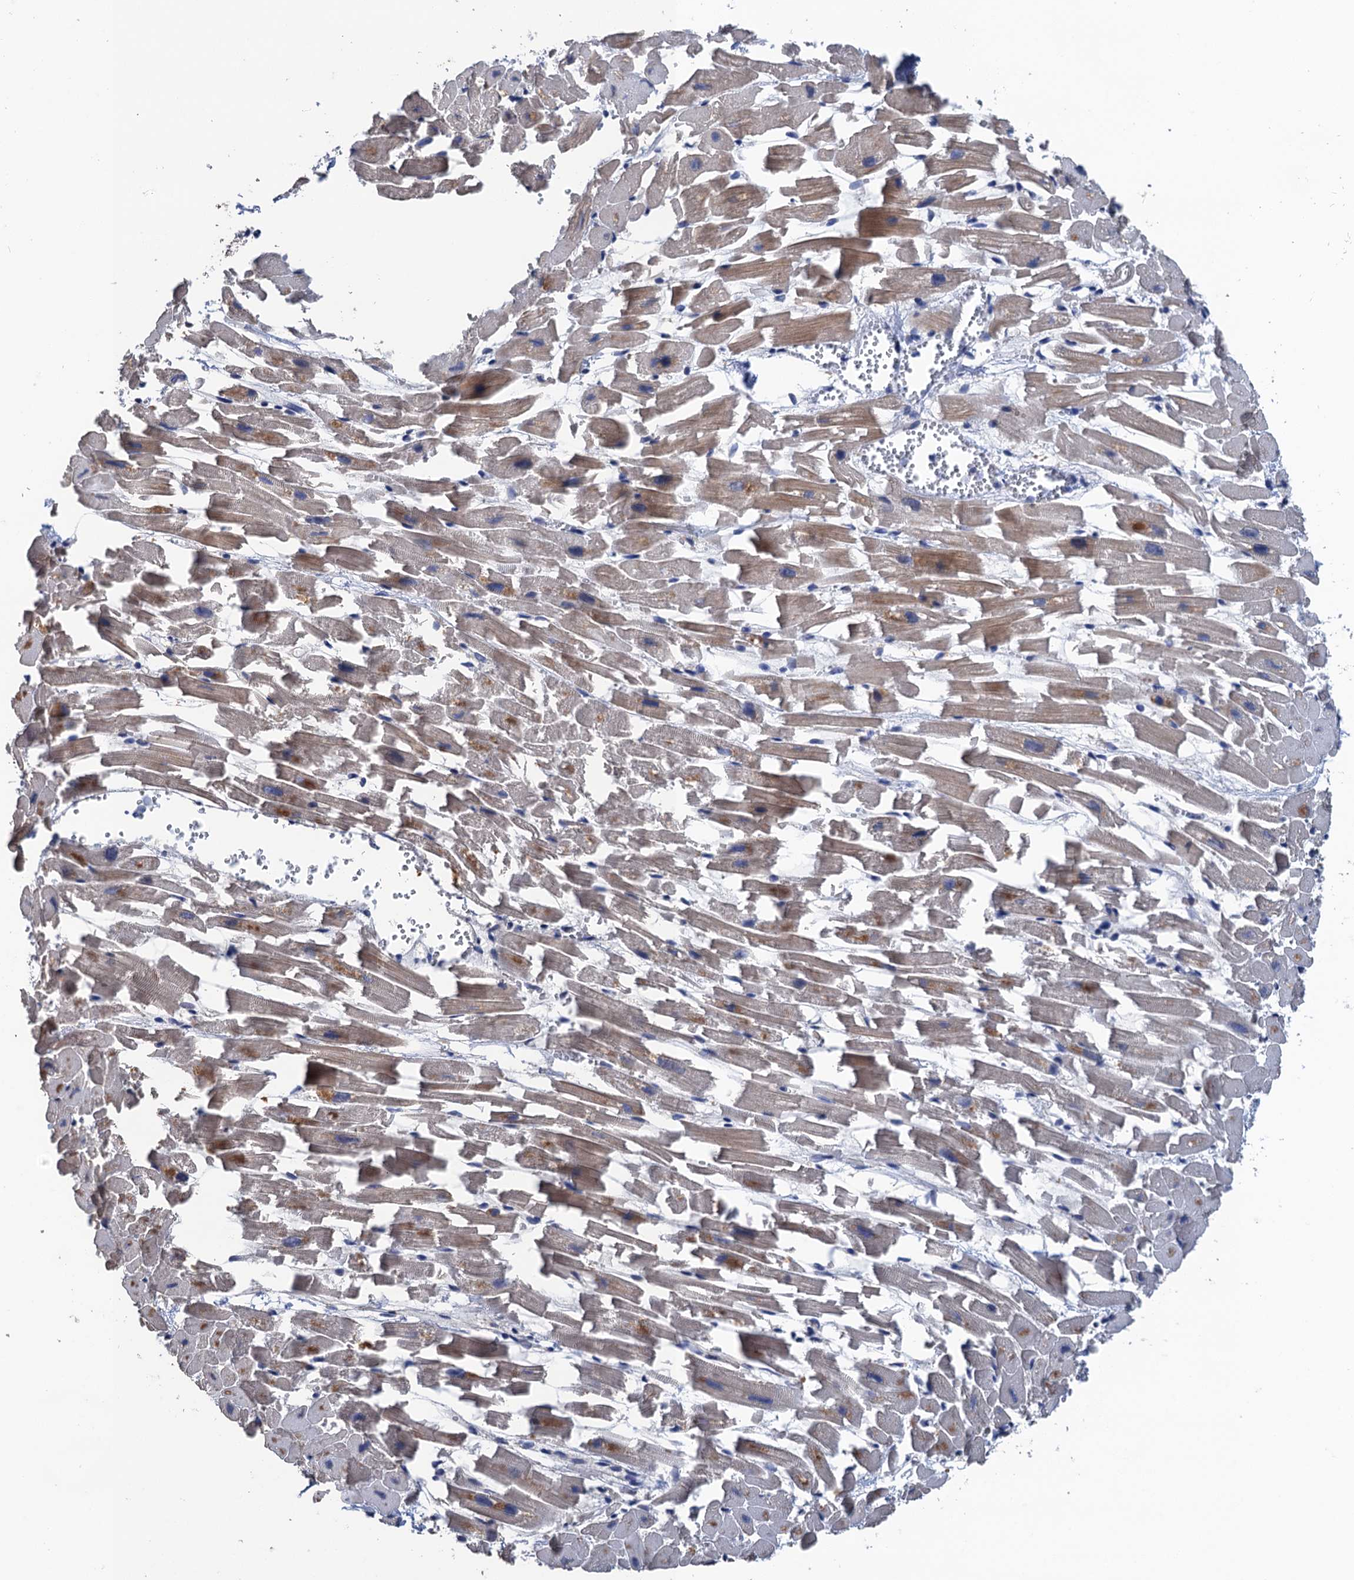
{"staining": {"intensity": "moderate", "quantity": "25%-75%", "location": "cytoplasmic/membranous"}, "tissue": "heart muscle", "cell_type": "Cardiomyocytes", "image_type": "normal", "snomed": [{"axis": "morphology", "description": "Normal tissue, NOS"}, {"axis": "topography", "description": "Heart"}], "caption": "Immunohistochemistry (IHC) staining of benign heart muscle, which reveals medium levels of moderate cytoplasmic/membranous staining in approximately 25%-75% of cardiomyocytes indicating moderate cytoplasmic/membranous protein expression. The staining was performed using DAB (brown) for protein detection and nuclei were counterstained in hematoxylin (blue).", "gene": "ART5", "patient": {"sex": "female", "age": 64}}